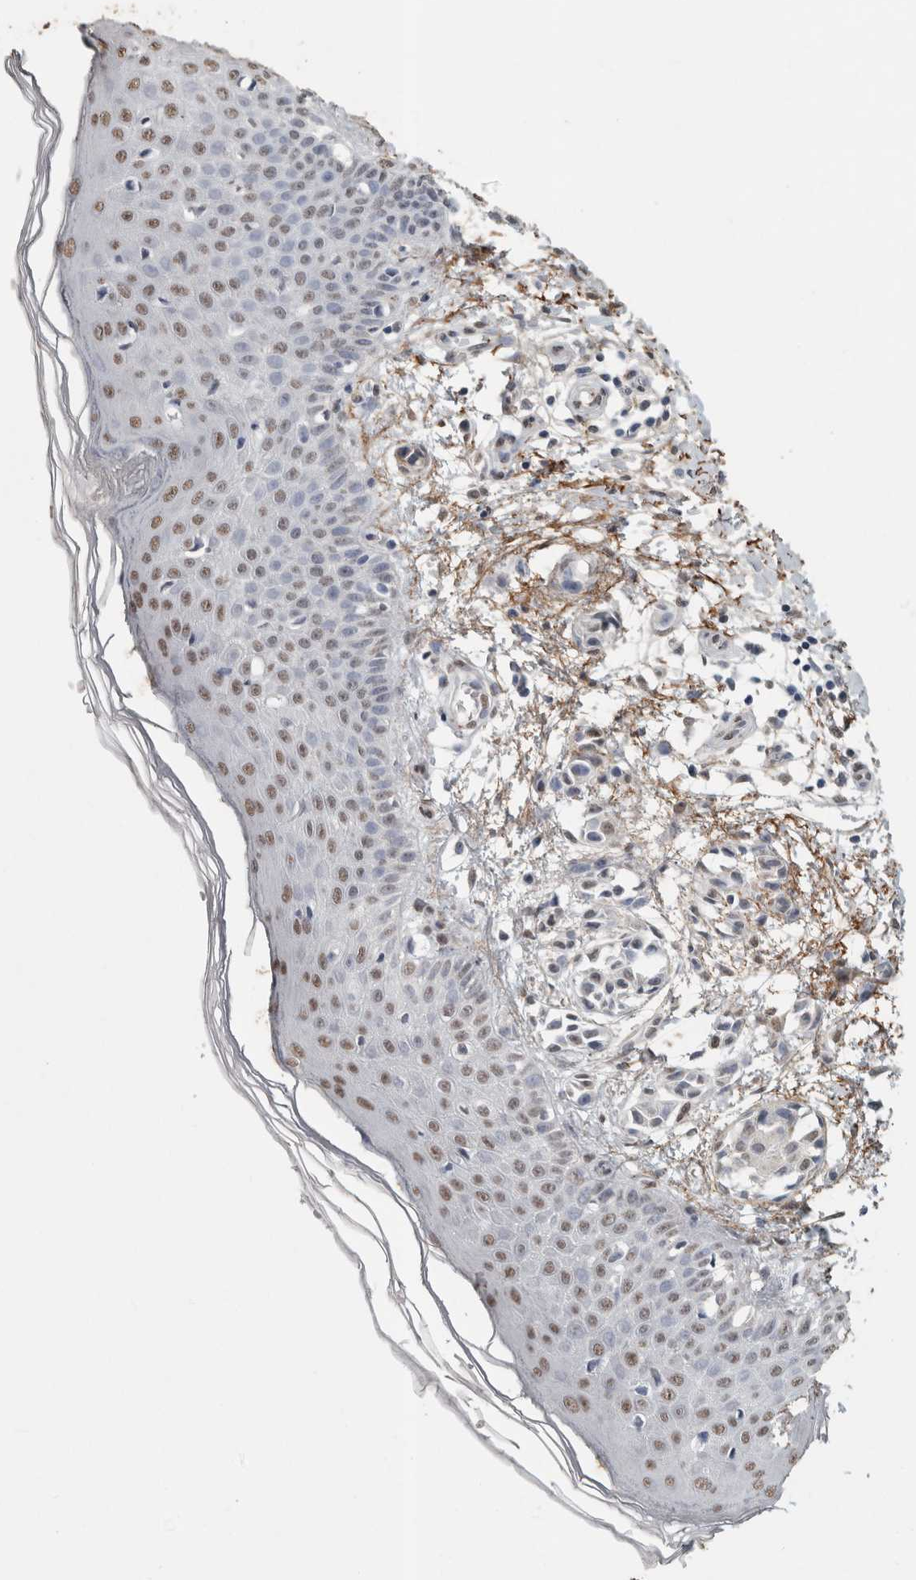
{"staining": {"intensity": "moderate", "quantity": ">75%", "location": "cytoplasmic/membranous"}, "tissue": "skin", "cell_type": "Fibroblasts", "image_type": "normal", "snomed": [{"axis": "morphology", "description": "Normal tissue, NOS"}, {"axis": "morphology", "description": "Inflammation, NOS"}, {"axis": "topography", "description": "Skin"}], "caption": "The immunohistochemical stain labels moderate cytoplasmic/membranous expression in fibroblasts of unremarkable skin. (DAB (3,3'-diaminobenzidine) = brown stain, brightfield microscopy at high magnification).", "gene": "LTBP1", "patient": {"sex": "female", "age": 44}}